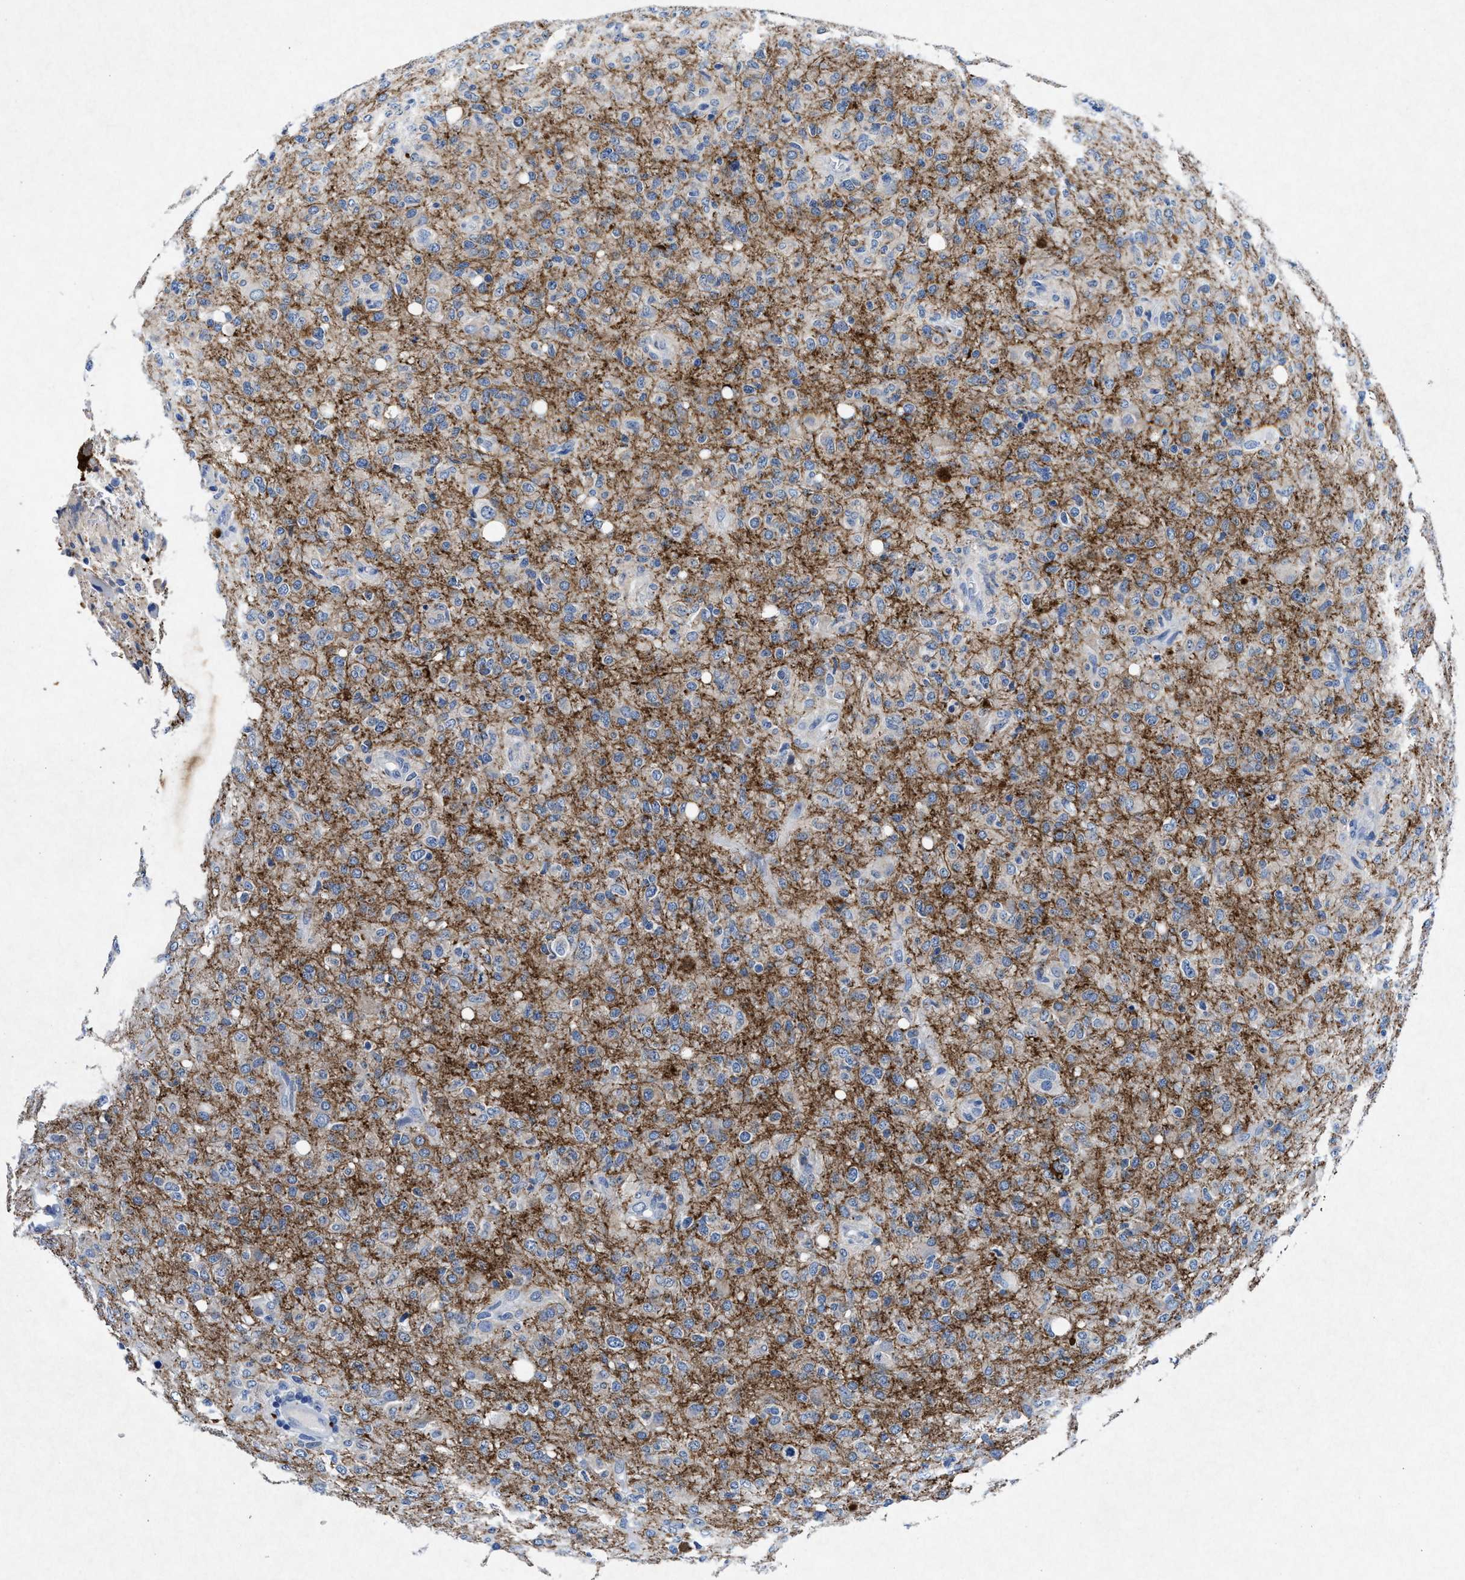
{"staining": {"intensity": "weak", "quantity": "<25%", "location": "cytoplasmic/membranous"}, "tissue": "glioma", "cell_type": "Tumor cells", "image_type": "cancer", "snomed": [{"axis": "morphology", "description": "Glioma, malignant, High grade"}, {"axis": "topography", "description": "Brain"}], "caption": "A high-resolution image shows immunohistochemistry staining of glioma, which exhibits no significant positivity in tumor cells. Nuclei are stained in blue.", "gene": "MAP6", "patient": {"sex": "female", "age": 57}}